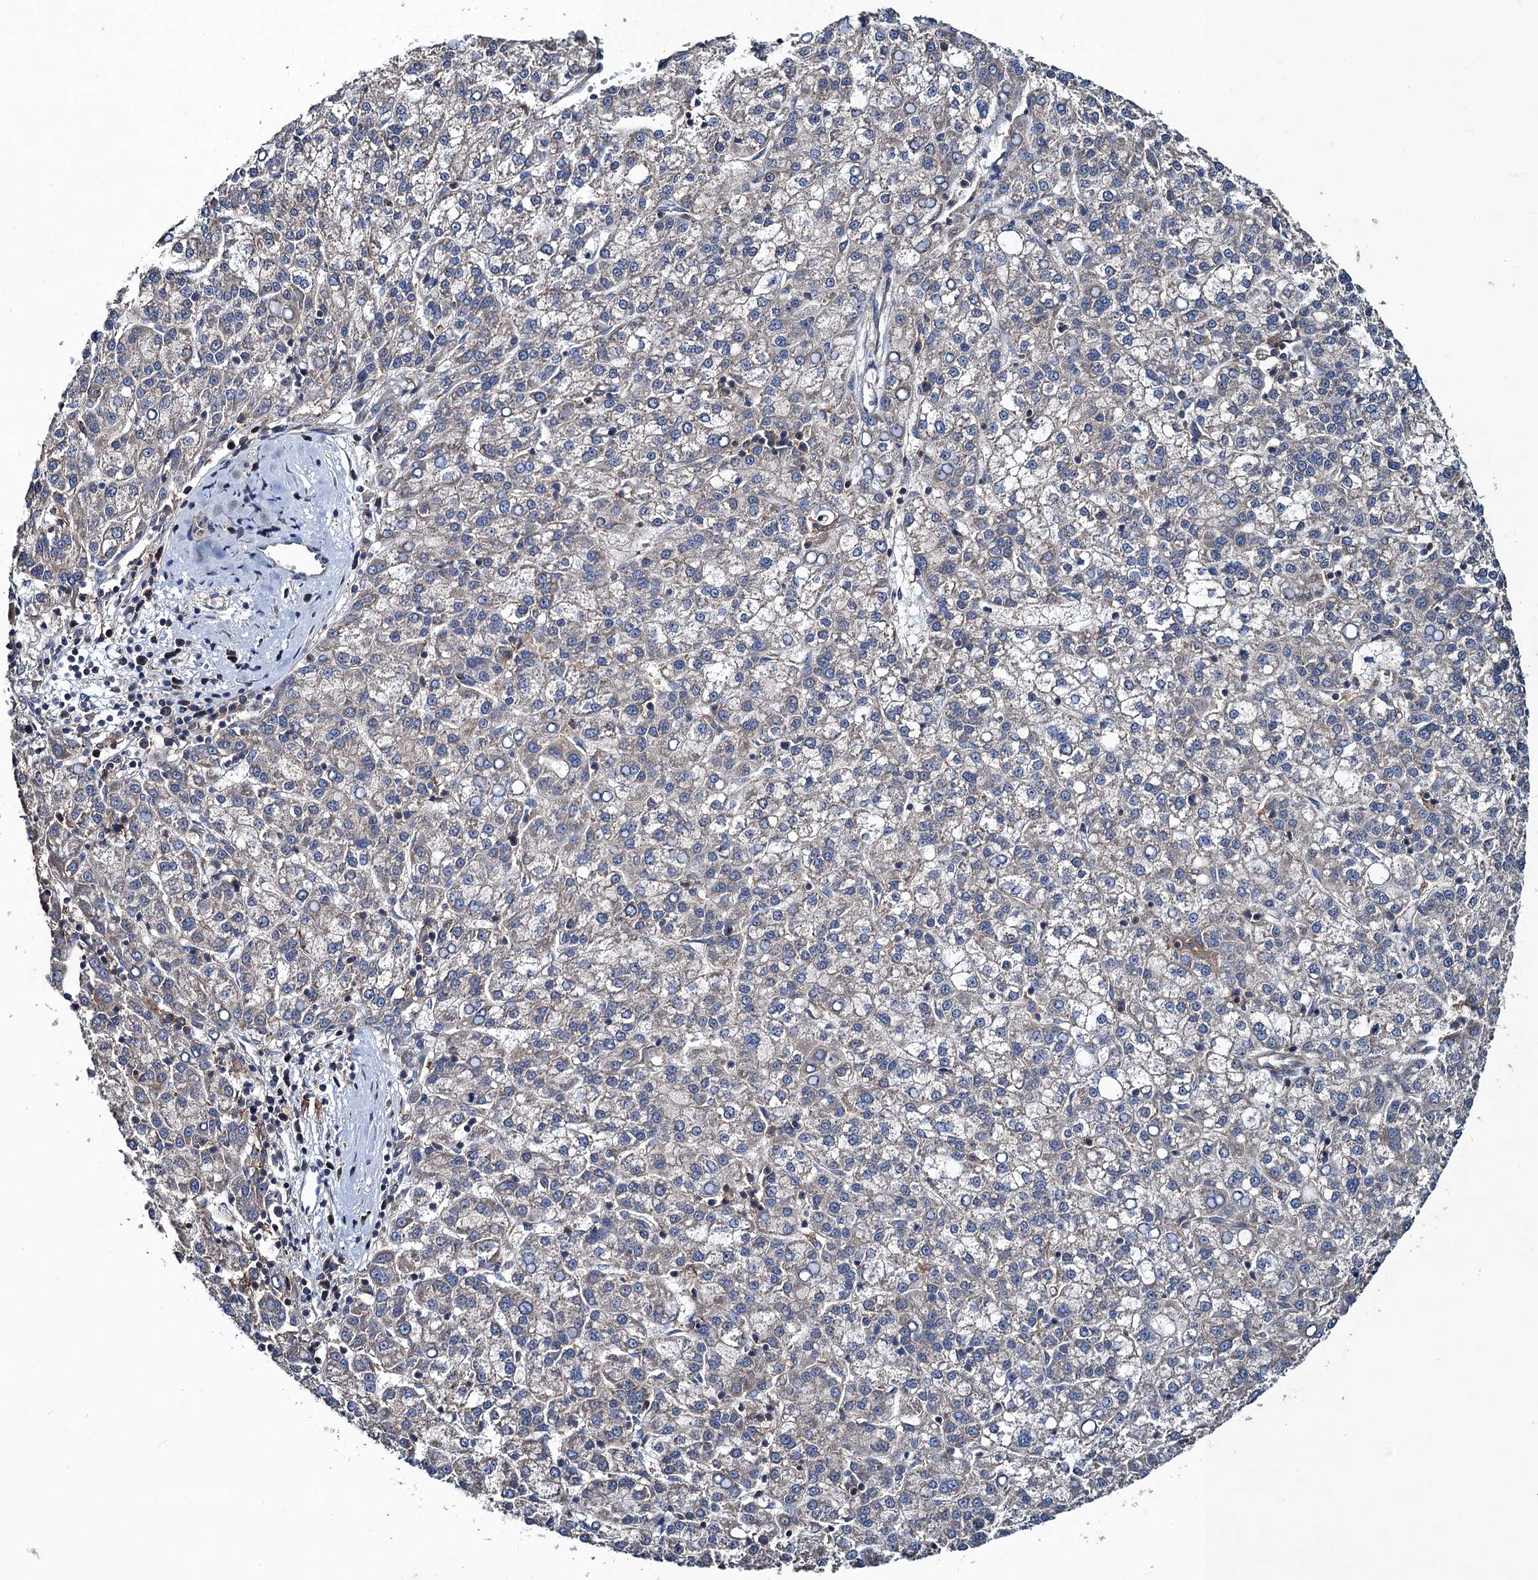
{"staining": {"intensity": "weak", "quantity": "<25%", "location": "cytoplasmic/membranous"}, "tissue": "liver cancer", "cell_type": "Tumor cells", "image_type": "cancer", "snomed": [{"axis": "morphology", "description": "Carcinoma, Hepatocellular, NOS"}, {"axis": "topography", "description": "Liver"}], "caption": "Immunohistochemical staining of human liver cancer (hepatocellular carcinoma) reveals no significant expression in tumor cells.", "gene": "SNAP29", "patient": {"sex": "female", "age": 58}}